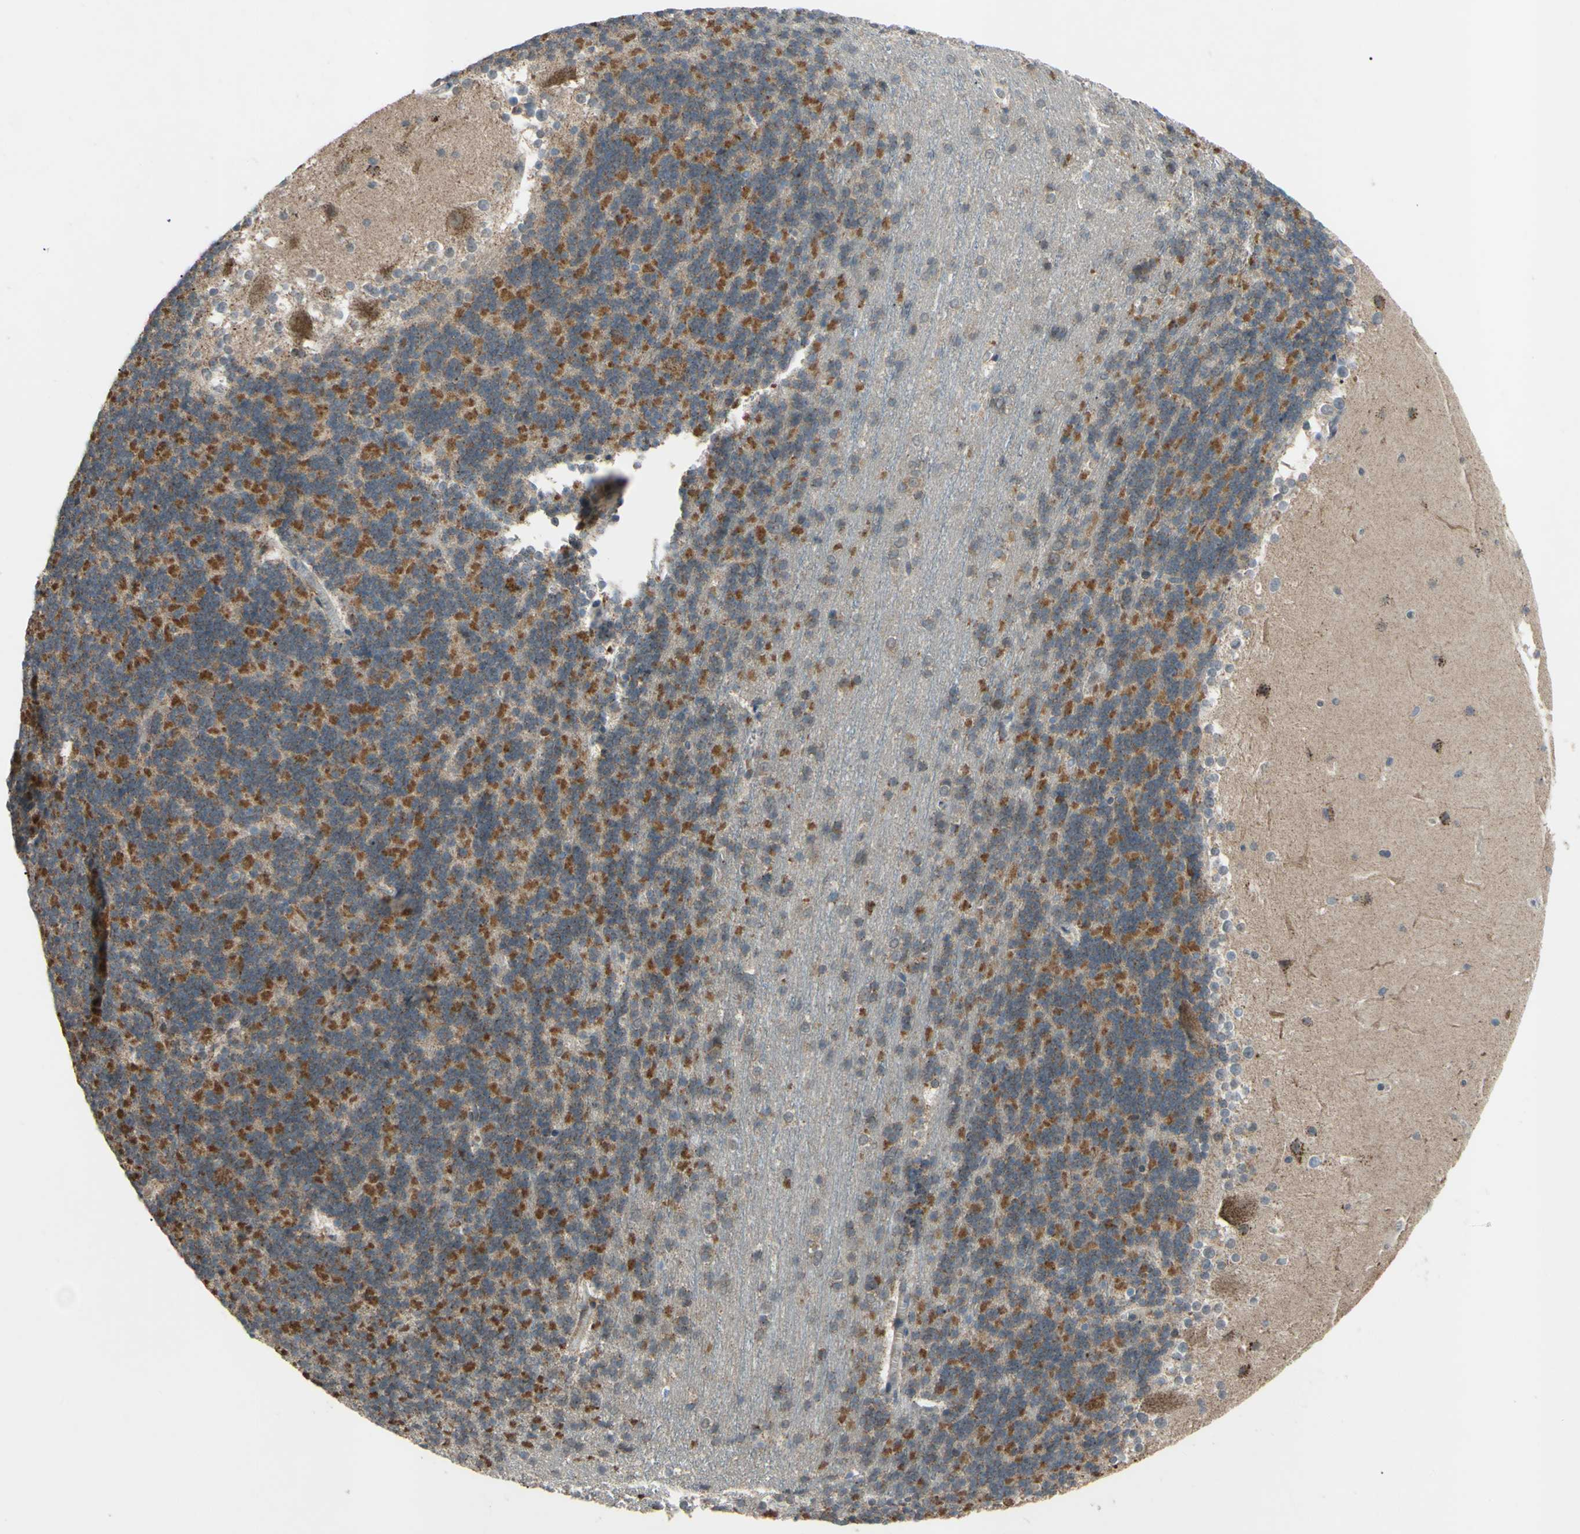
{"staining": {"intensity": "moderate", "quantity": "<25%", "location": "cytoplasmic/membranous"}, "tissue": "cerebellum", "cell_type": "Cells in granular layer", "image_type": "normal", "snomed": [{"axis": "morphology", "description": "Normal tissue, NOS"}, {"axis": "topography", "description": "Cerebellum"}], "caption": "IHC histopathology image of normal cerebellum: cerebellum stained using immunohistochemistry demonstrates low levels of moderate protein expression localized specifically in the cytoplasmic/membranous of cells in granular layer, appearing as a cytoplasmic/membranous brown color.", "gene": "CD164", "patient": {"sex": "female", "age": 19}}